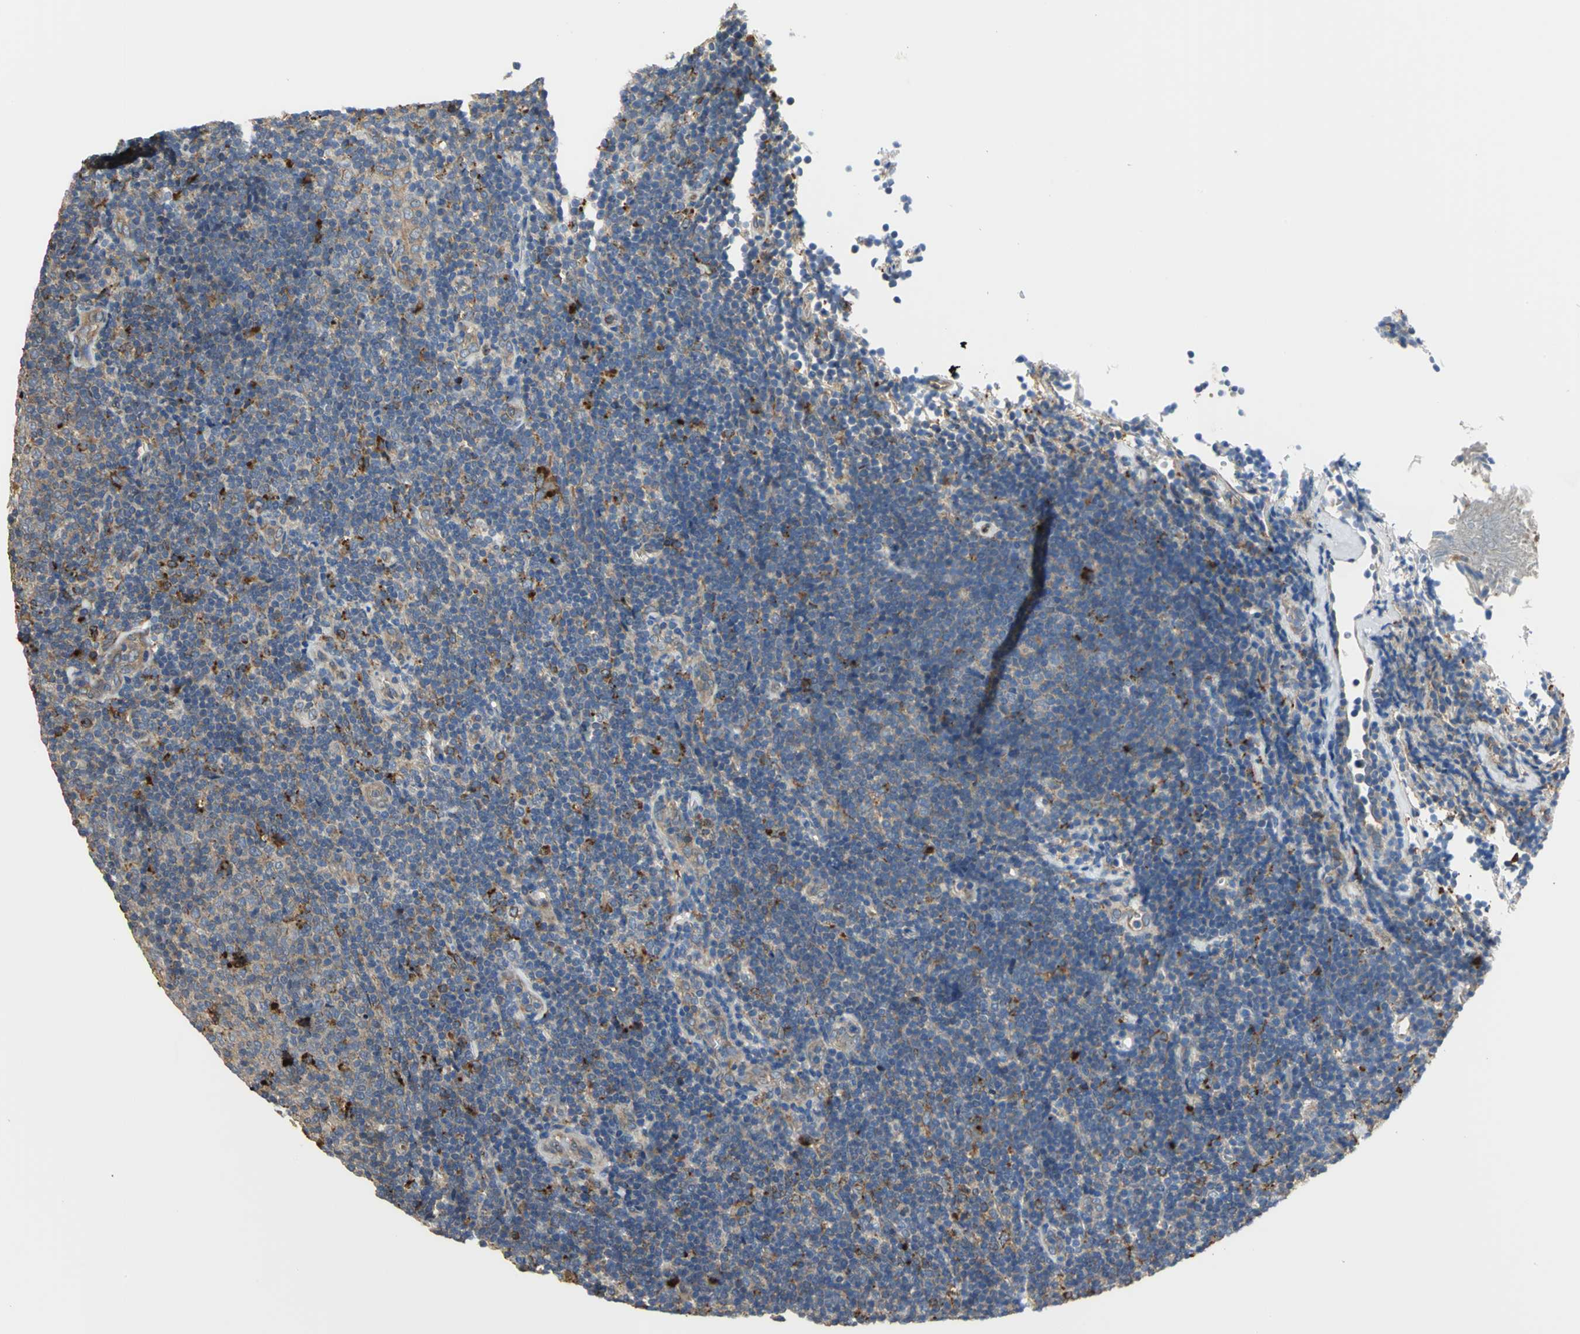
{"staining": {"intensity": "negative", "quantity": "none", "location": "none"}, "tissue": "lymphoma", "cell_type": "Tumor cells", "image_type": "cancer", "snomed": [{"axis": "morphology", "description": "Malignant lymphoma, non-Hodgkin's type, Low grade"}, {"axis": "topography", "description": "Lymph node"}], "caption": "Tumor cells show no significant protein expression in lymphoma. (Immunohistochemistry (ihc), brightfield microscopy, high magnification).", "gene": "DIAPH2", "patient": {"sex": "male", "age": 70}}